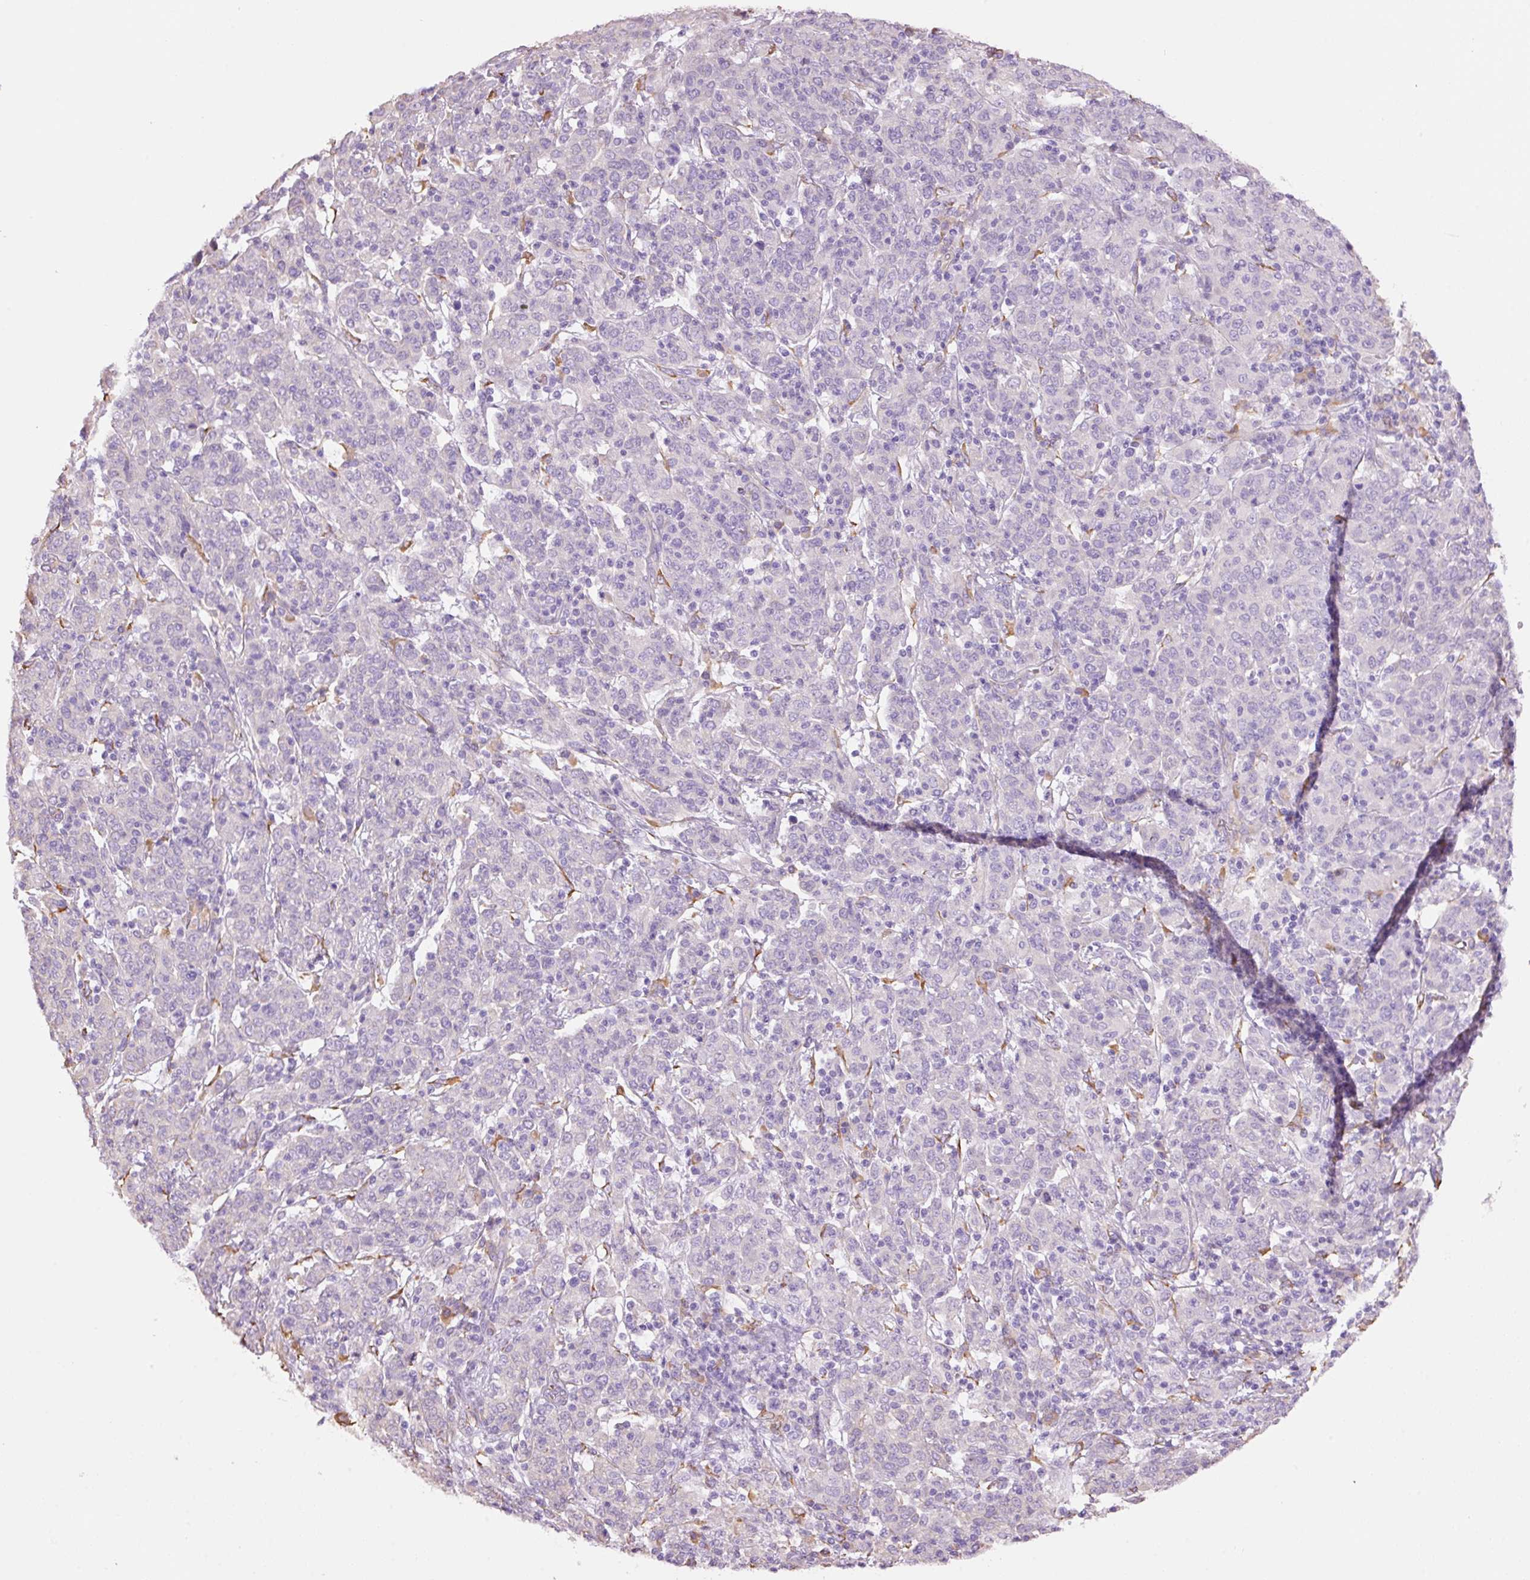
{"staining": {"intensity": "negative", "quantity": "none", "location": "none"}, "tissue": "cervical cancer", "cell_type": "Tumor cells", "image_type": "cancer", "snomed": [{"axis": "morphology", "description": "Squamous cell carcinoma, NOS"}, {"axis": "topography", "description": "Cervix"}], "caption": "This is an immunohistochemistry (IHC) histopathology image of cervical squamous cell carcinoma. There is no staining in tumor cells.", "gene": "GCG", "patient": {"sex": "female", "age": 67}}